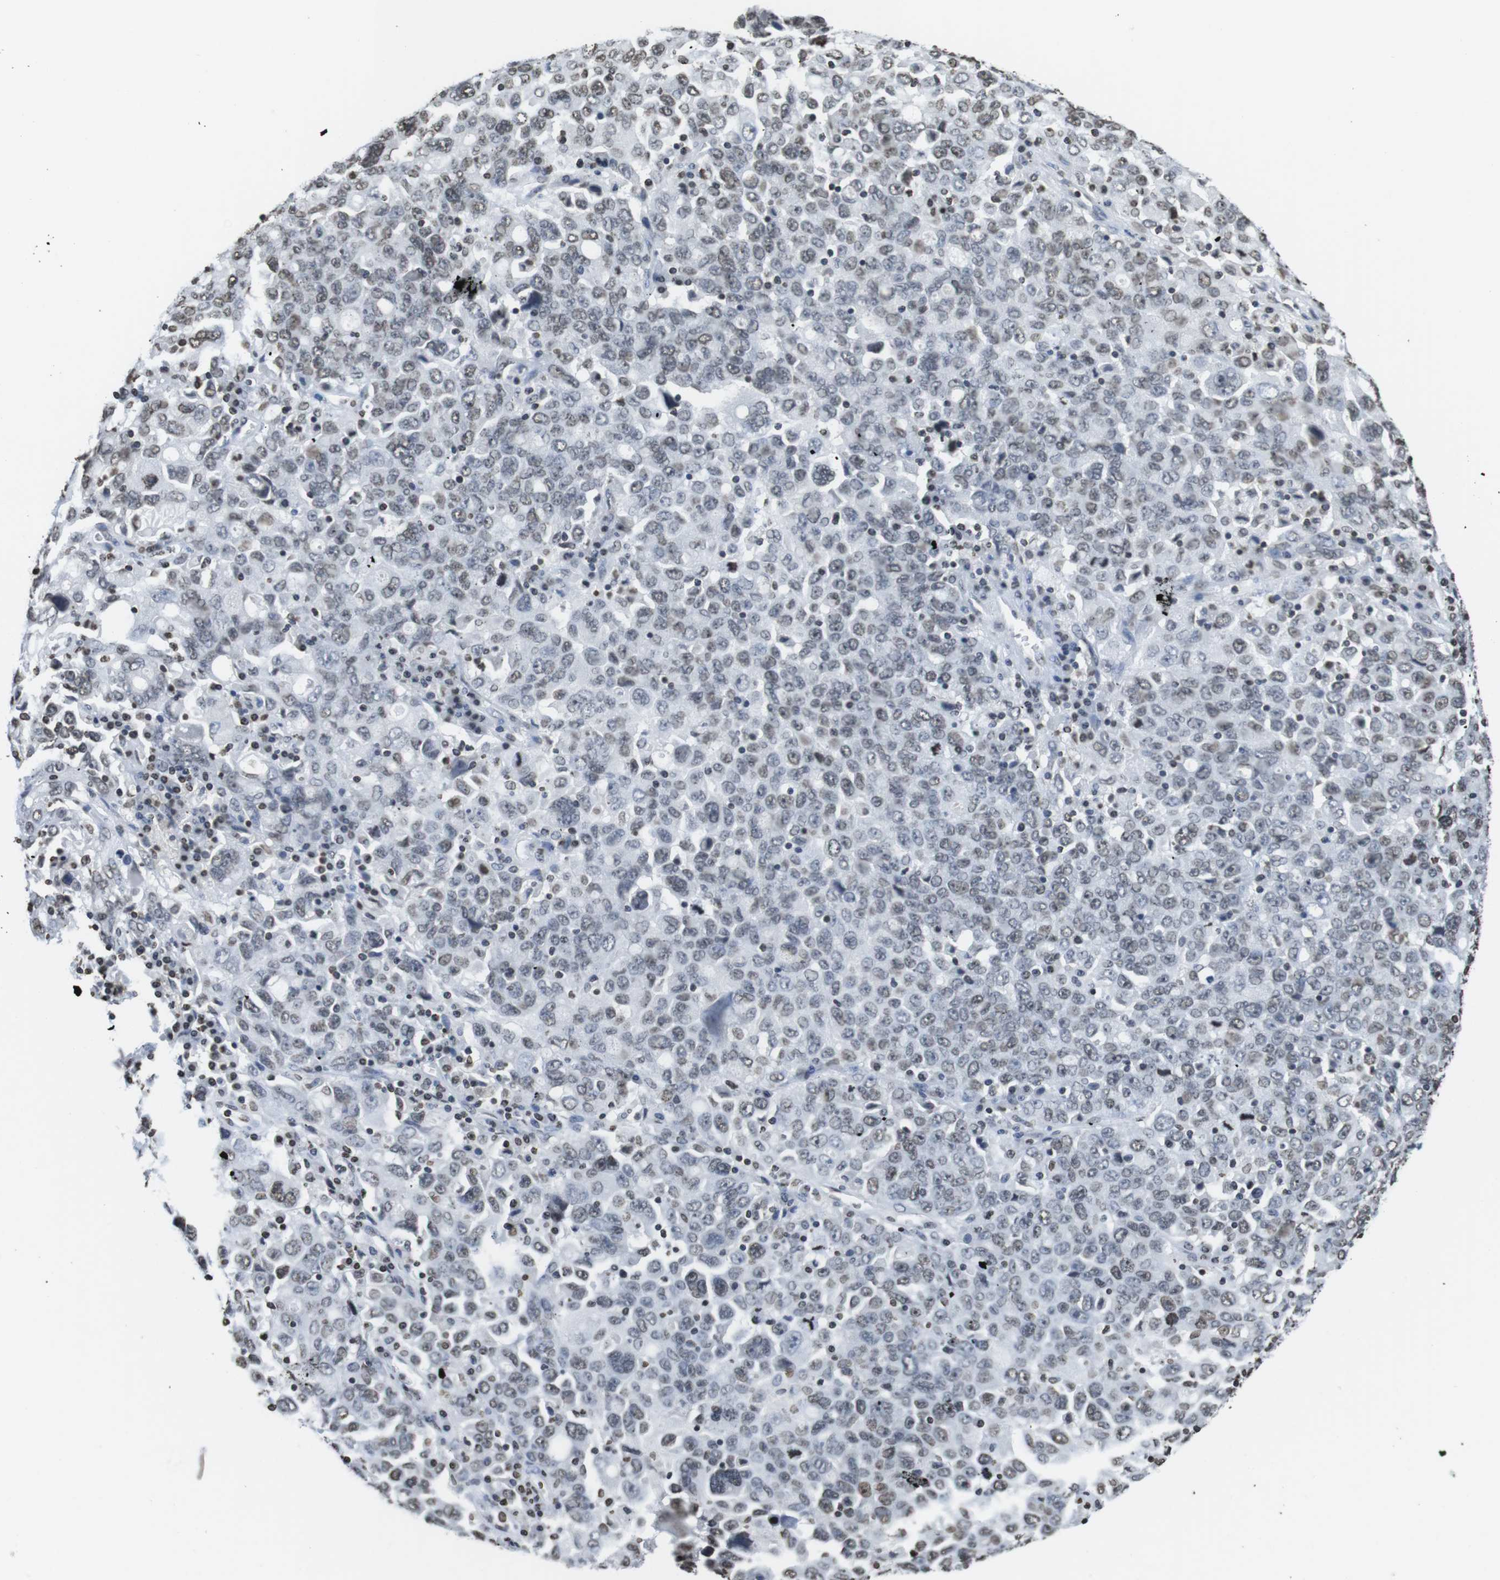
{"staining": {"intensity": "weak", "quantity": "<25%", "location": "nuclear"}, "tissue": "ovarian cancer", "cell_type": "Tumor cells", "image_type": "cancer", "snomed": [{"axis": "morphology", "description": "Carcinoma, endometroid"}, {"axis": "topography", "description": "Ovary"}], "caption": "IHC photomicrograph of neoplastic tissue: human ovarian cancer stained with DAB shows no significant protein expression in tumor cells.", "gene": "BSX", "patient": {"sex": "female", "age": 62}}